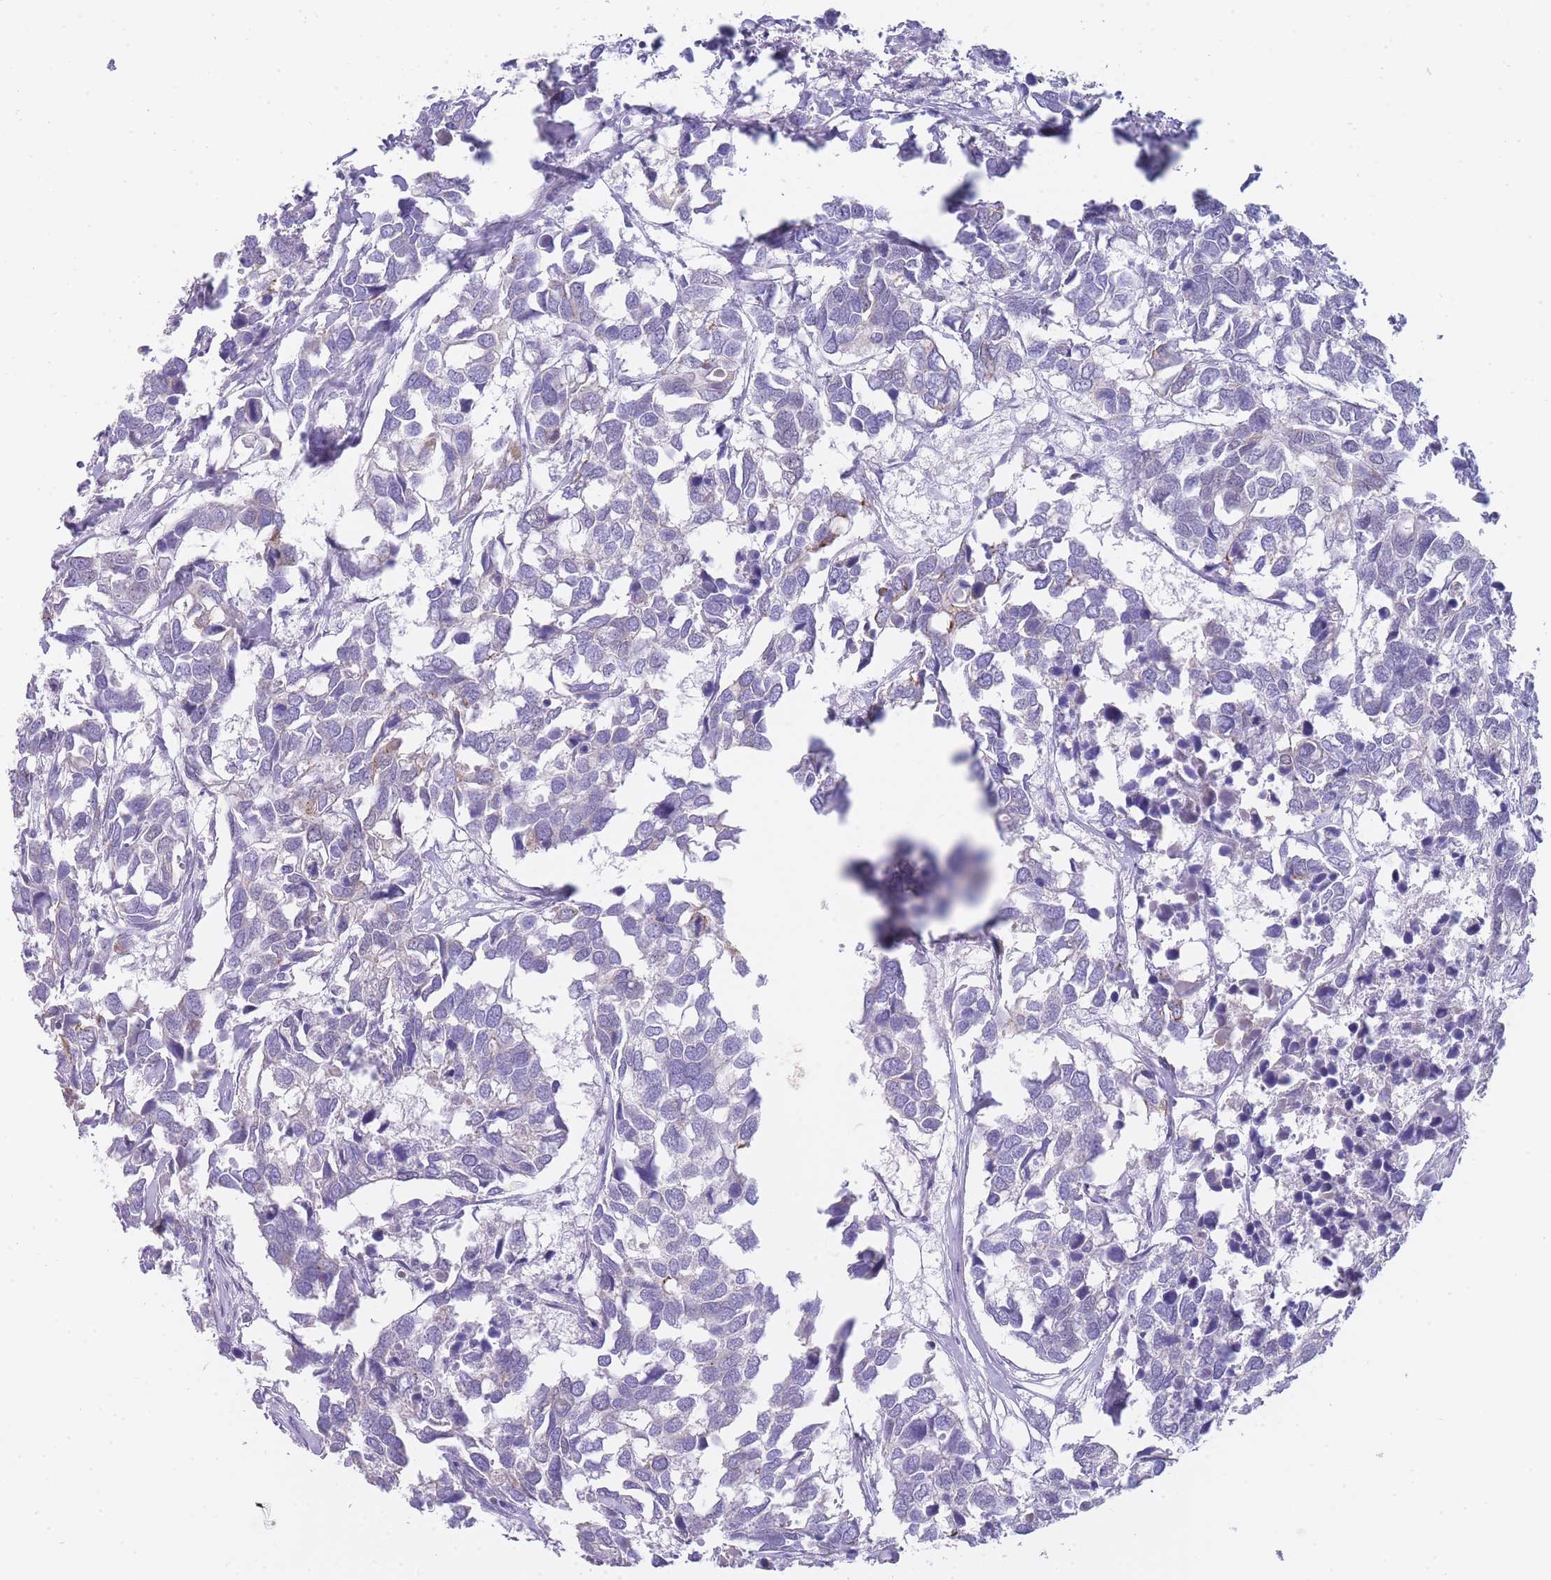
{"staining": {"intensity": "negative", "quantity": "none", "location": "none"}, "tissue": "breast cancer", "cell_type": "Tumor cells", "image_type": "cancer", "snomed": [{"axis": "morphology", "description": "Duct carcinoma"}, {"axis": "topography", "description": "Breast"}], "caption": "DAB immunohistochemical staining of human invasive ductal carcinoma (breast) demonstrates no significant staining in tumor cells.", "gene": "FRAT2", "patient": {"sex": "female", "age": 83}}